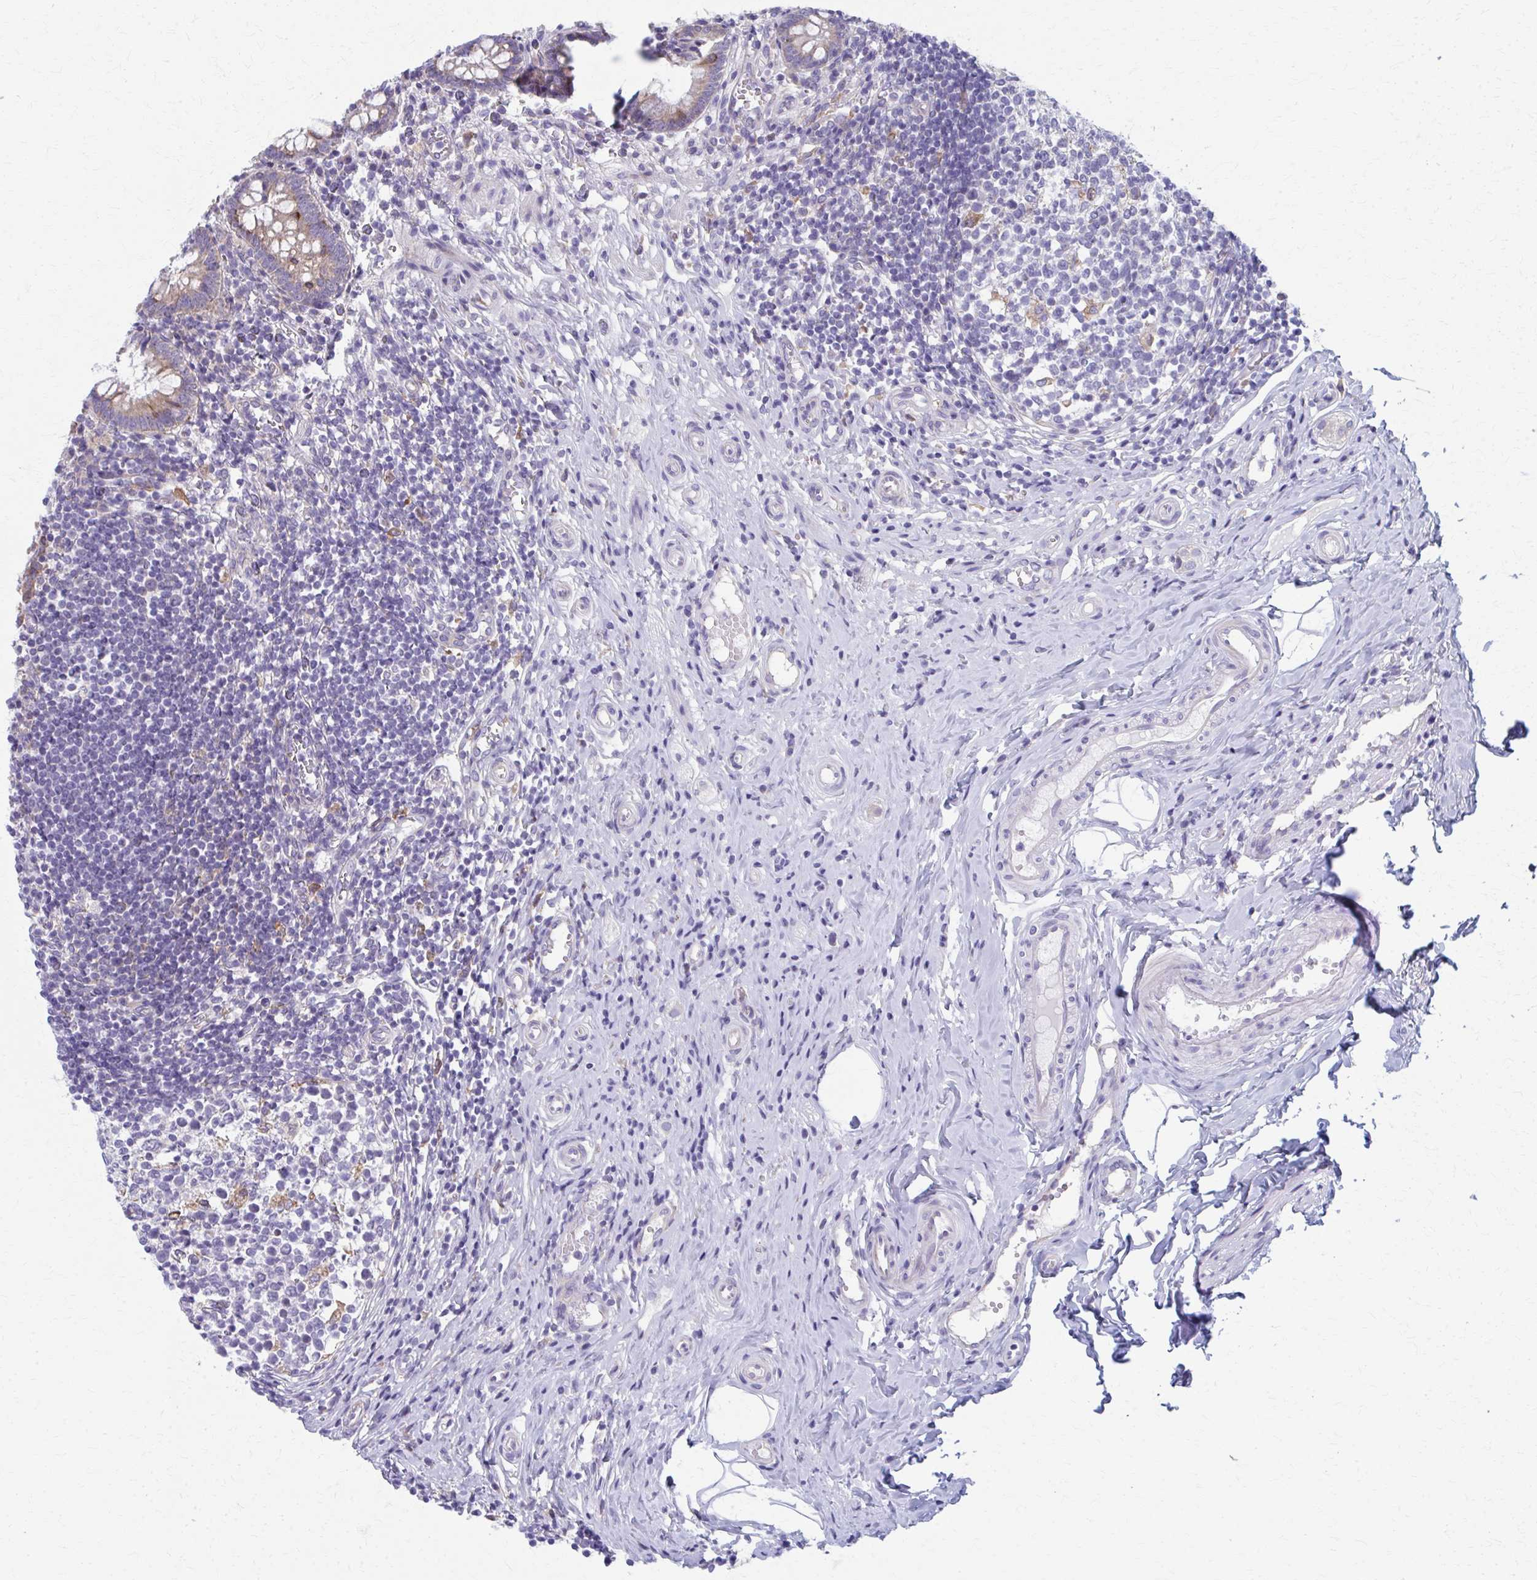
{"staining": {"intensity": "strong", "quantity": "25%-75%", "location": "cytoplasmic/membranous"}, "tissue": "appendix", "cell_type": "Glandular cells", "image_type": "normal", "snomed": [{"axis": "morphology", "description": "Normal tissue, NOS"}, {"axis": "topography", "description": "Appendix"}], "caption": "Immunohistochemical staining of unremarkable appendix exhibits high levels of strong cytoplasmic/membranous positivity in about 25%-75% of glandular cells.", "gene": "SPATS2L", "patient": {"sex": "female", "age": 17}}